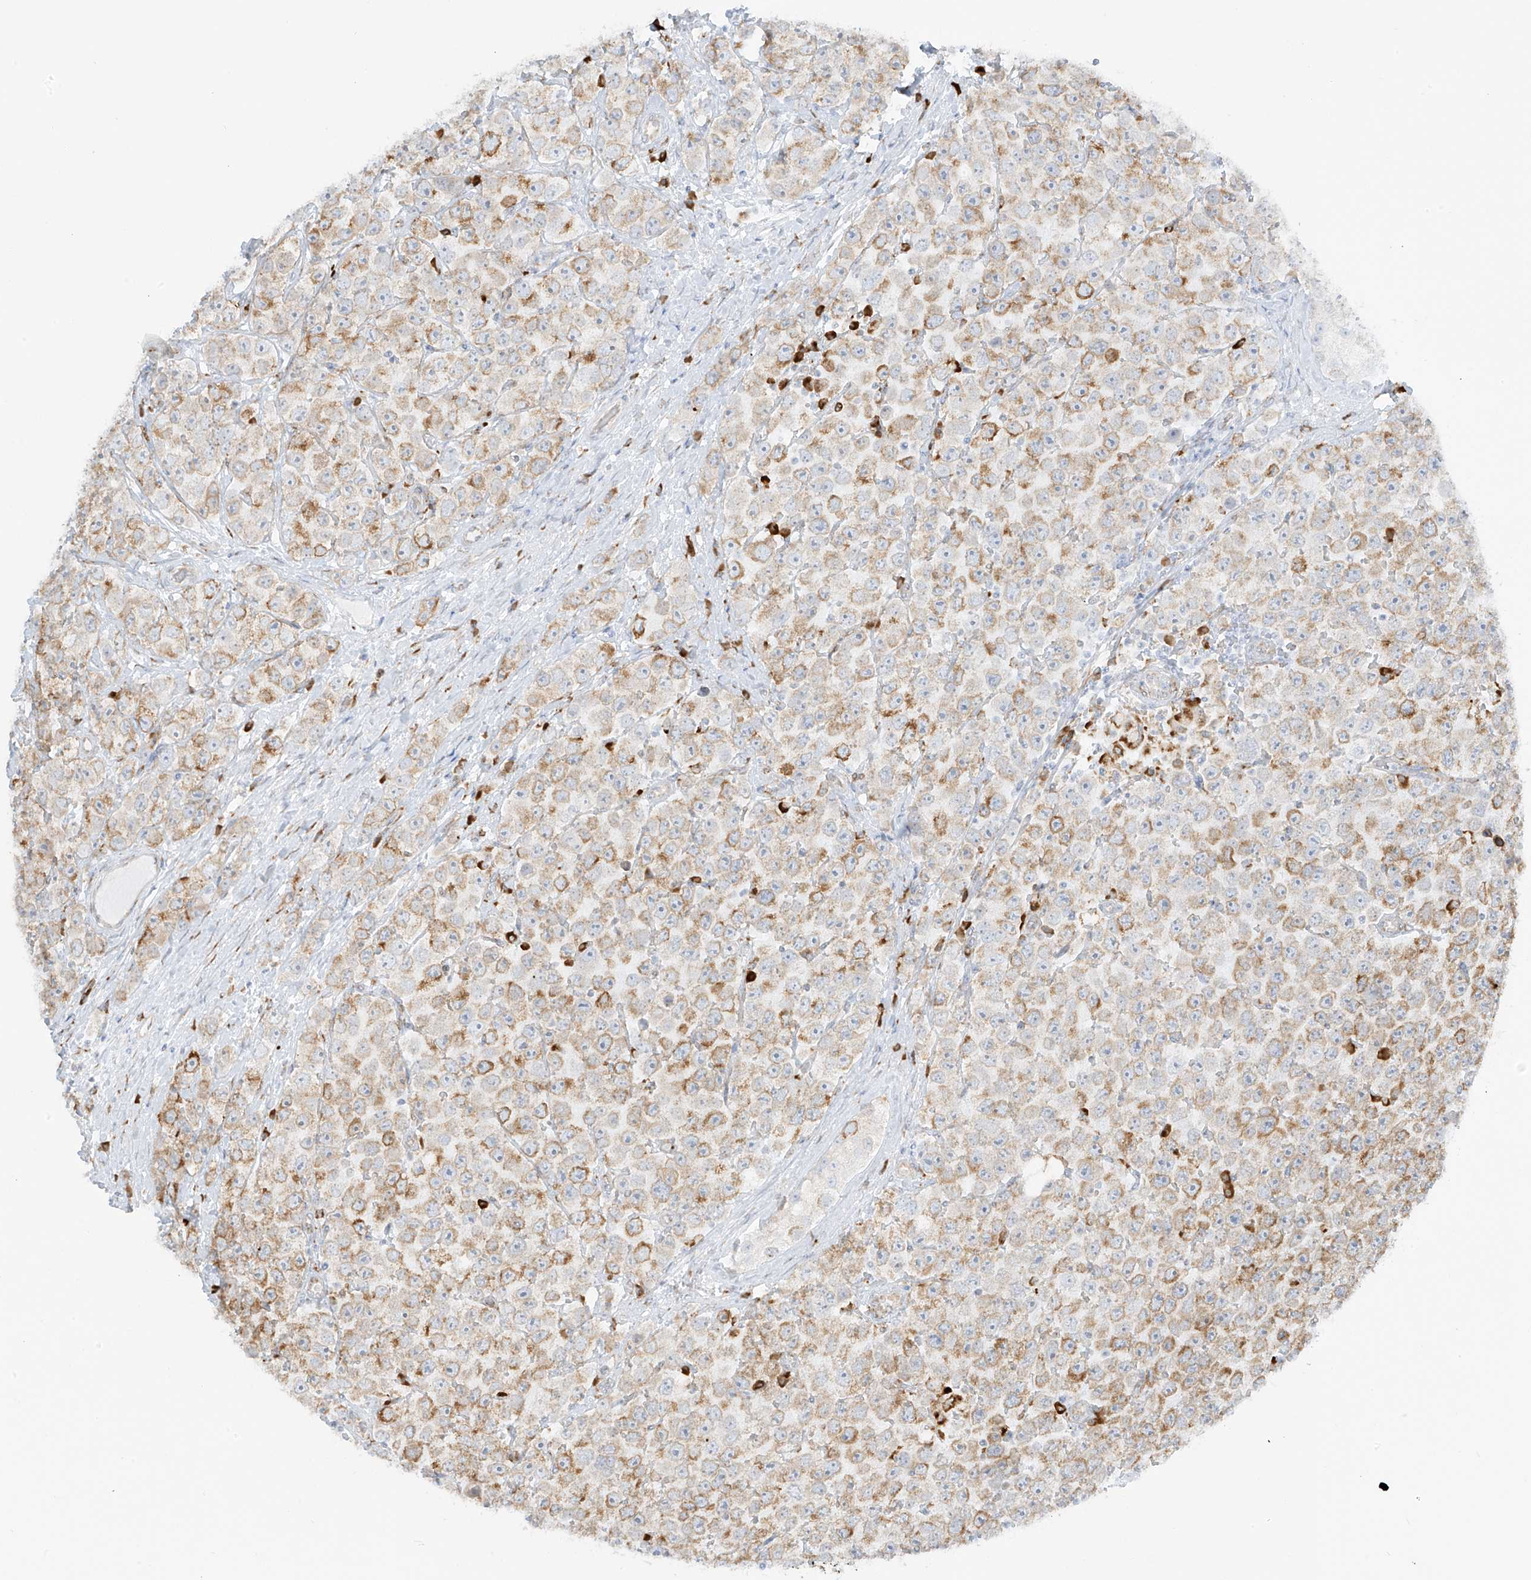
{"staining": {"intensity": "moderate", "quantity": ">75%", "location": "cytoplasmic/membranous"}, "tissue": "testis cancer", "cell_type": "Tumor cells", "image_type": "cancer", "snomed": [{"axis": "morphology", "description": "Seminoma, NOS"}, {"axis": "topography", "description": "Testis"}], "caption": "High-power microscopy captured an immunohistochemistry photomicrograph of testis seminoma, revealing moderate cytoplasmic/membranous staining in approximately >75% of tumor cells. (DAB IHC, brown staining for protein, blue staining for nuclei).", "gene": "LRRC59", "patient": {"sex": "male", "age": 28}}